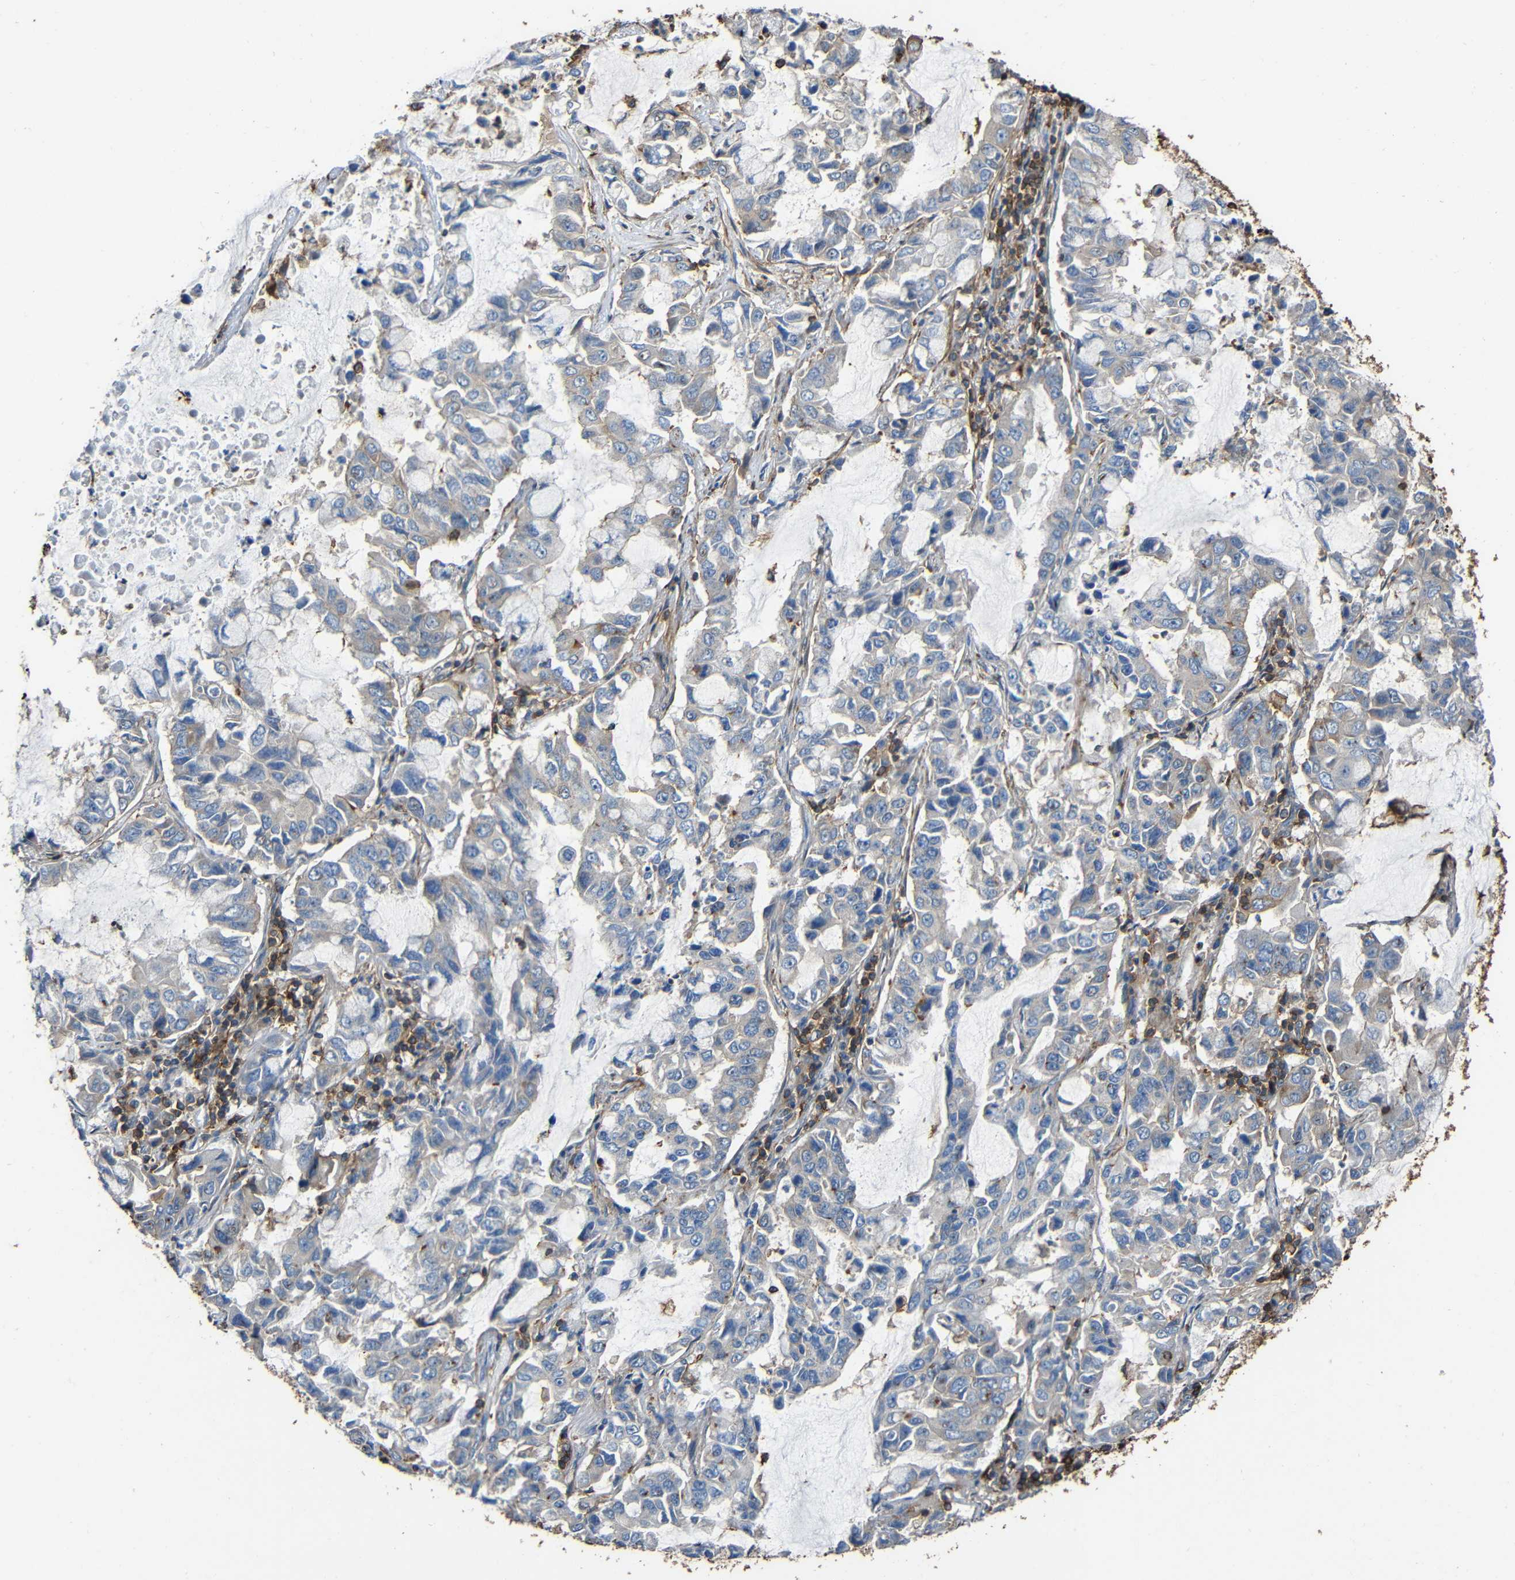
{"staining": {"intensity": "negative", "quantity": "none", "location": "none"}, "tissue": "lung cancer", "cell_type": "Tumor cells", "image_type": "cancer", "snomed": [{"axis": "morphology", "description": "Adenocarcinoma, NOS"}, {"axis": "topography", "description": "Lung"}], "caption": "High magnification brightfield microscopy of lung cancer stained with DAB (3,3'-diaminobenzidine) (brown) and counterstained with hematoxylin (blue): tumor cells show no significant staining.", "gene": "RHOT2", "patient": {"sex": "male", "age": 64}}